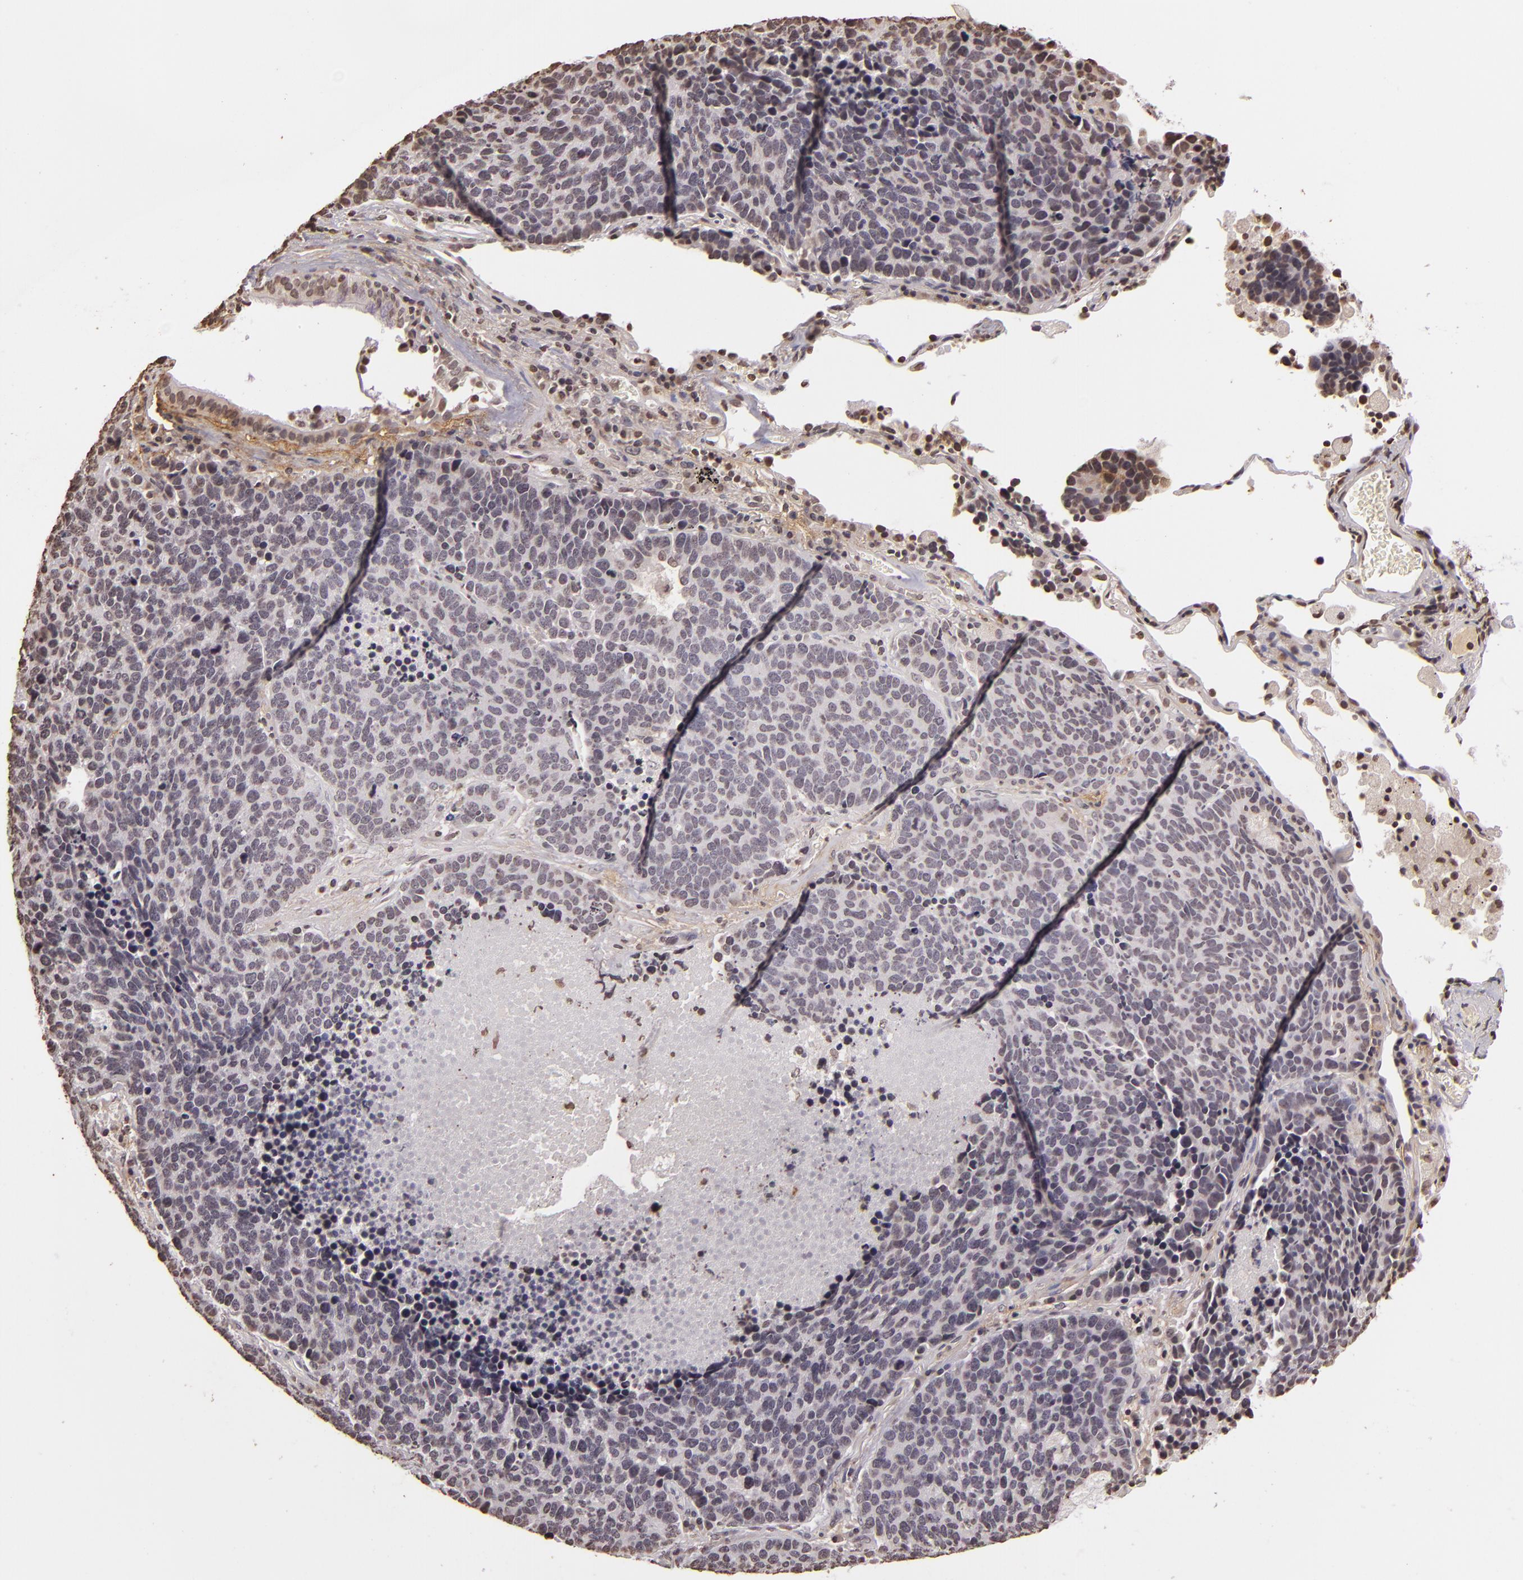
{"staining": {"intensity": "negative", "quantity": "none", "location": "none"}, "tissue": "lung cancer", "cell_type": "Tumor cells", "image_type": "cancer", "snomed": [{"axis": "morphology", "description": "Neoplasm, malignant, NOS"}, {"axis": "topography", "description": "Lung"}], "caption": "Immunohistochemical staining of human lung neoplasm (malignant) shows no significant positivity in tumor cells.", "gene": "THRB", "patient": {"sex": "female", "age": 75}}